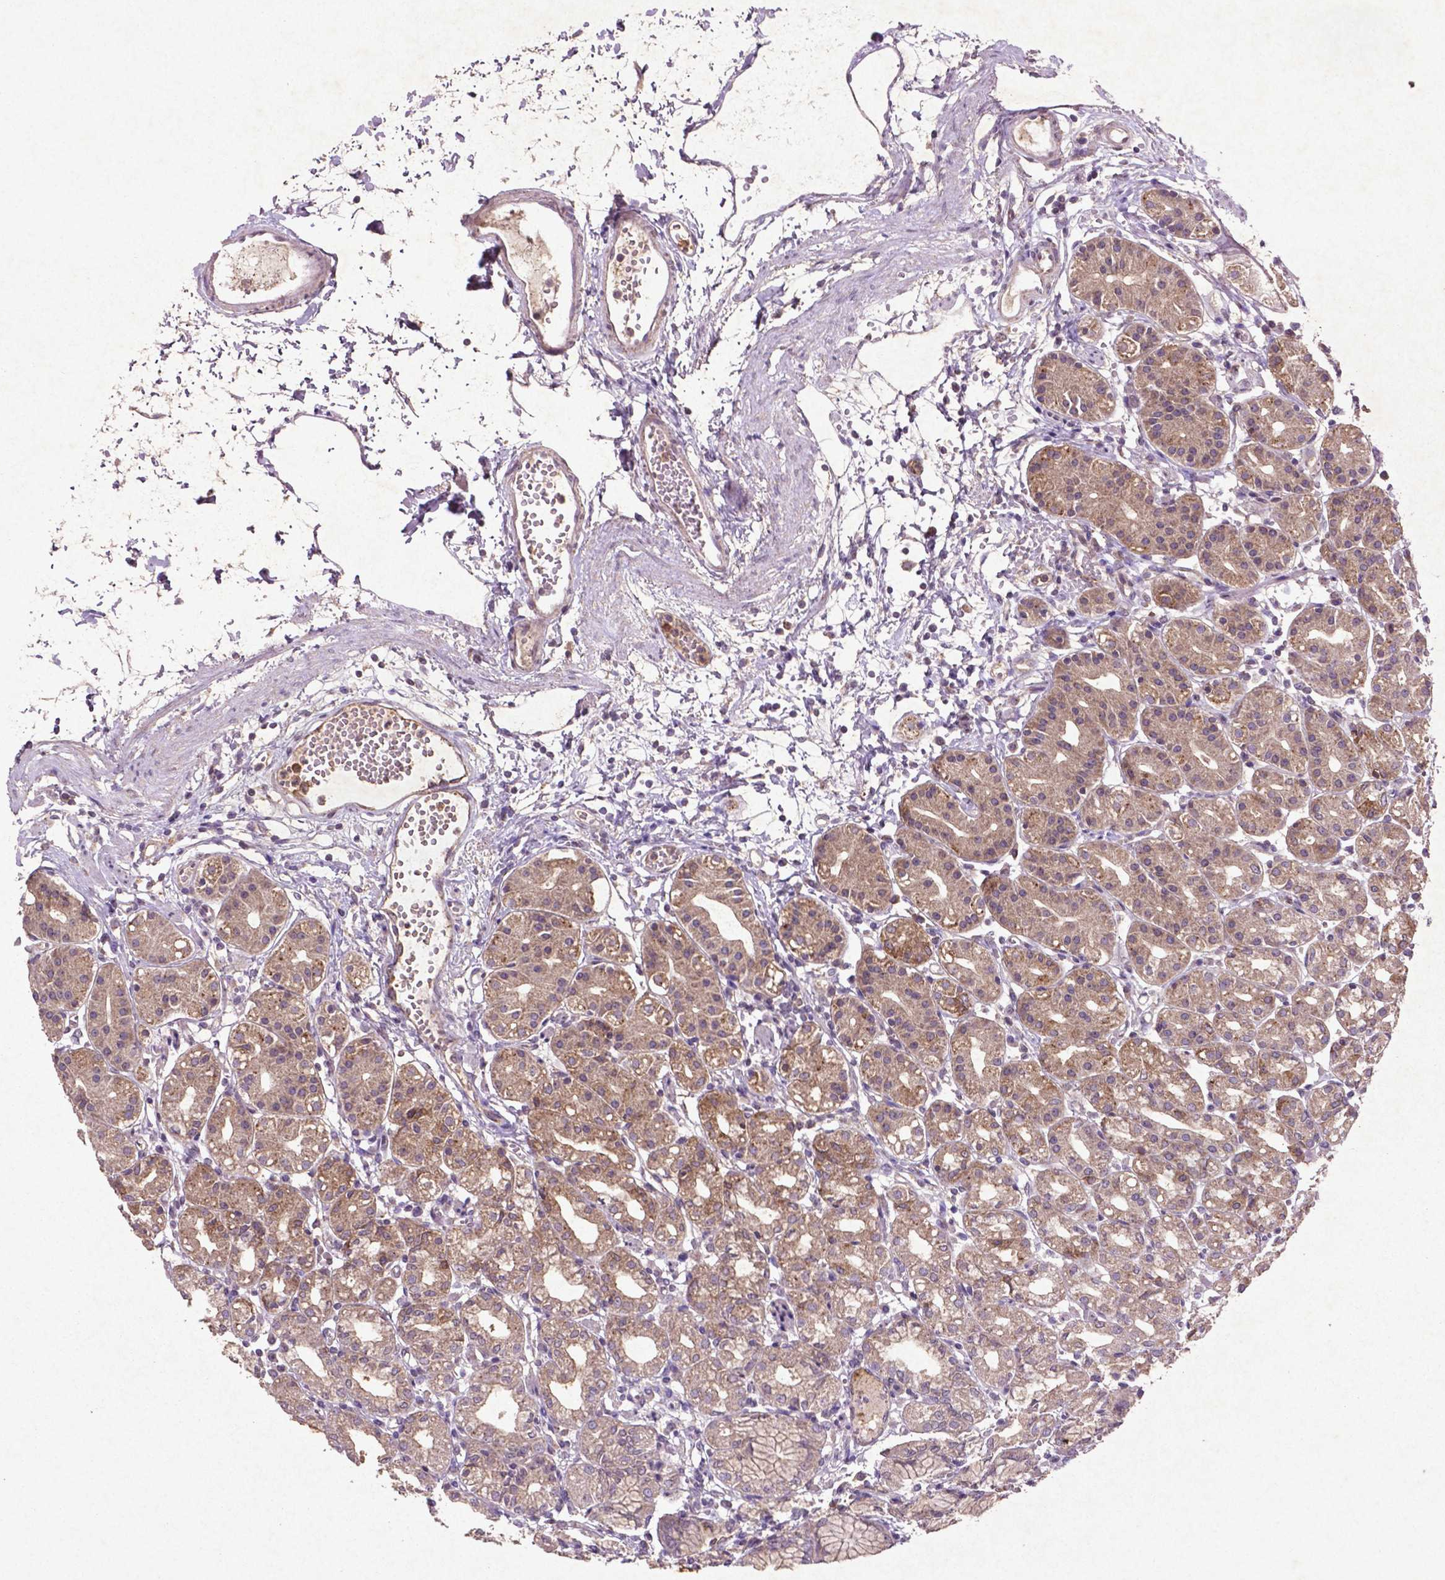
{"staining": {"intensity": "strong", "quantity": "25%-75%", "location": "cytoplasmic/membranous"}, "tissue": "stomach", "cell_type": "Glandular cells", "image_type": "normal", "snomed": [{"axis": "morphology", "description": "Normal tissue, NOS"}, {"axis": "topography", "description": "Skeletal muscle"}, {"axis": "topography", "description": "Stomach"}], "caption": "DAB (3,3'-diaminobenzidine) immunohistochemical staining of benign human stomach shows strong cytoplasmic/membranous protein staining in approximately 25%-75% of glandular cells.", "gene": "MTOR", "patient": {"sex": "female", "age": 57}}